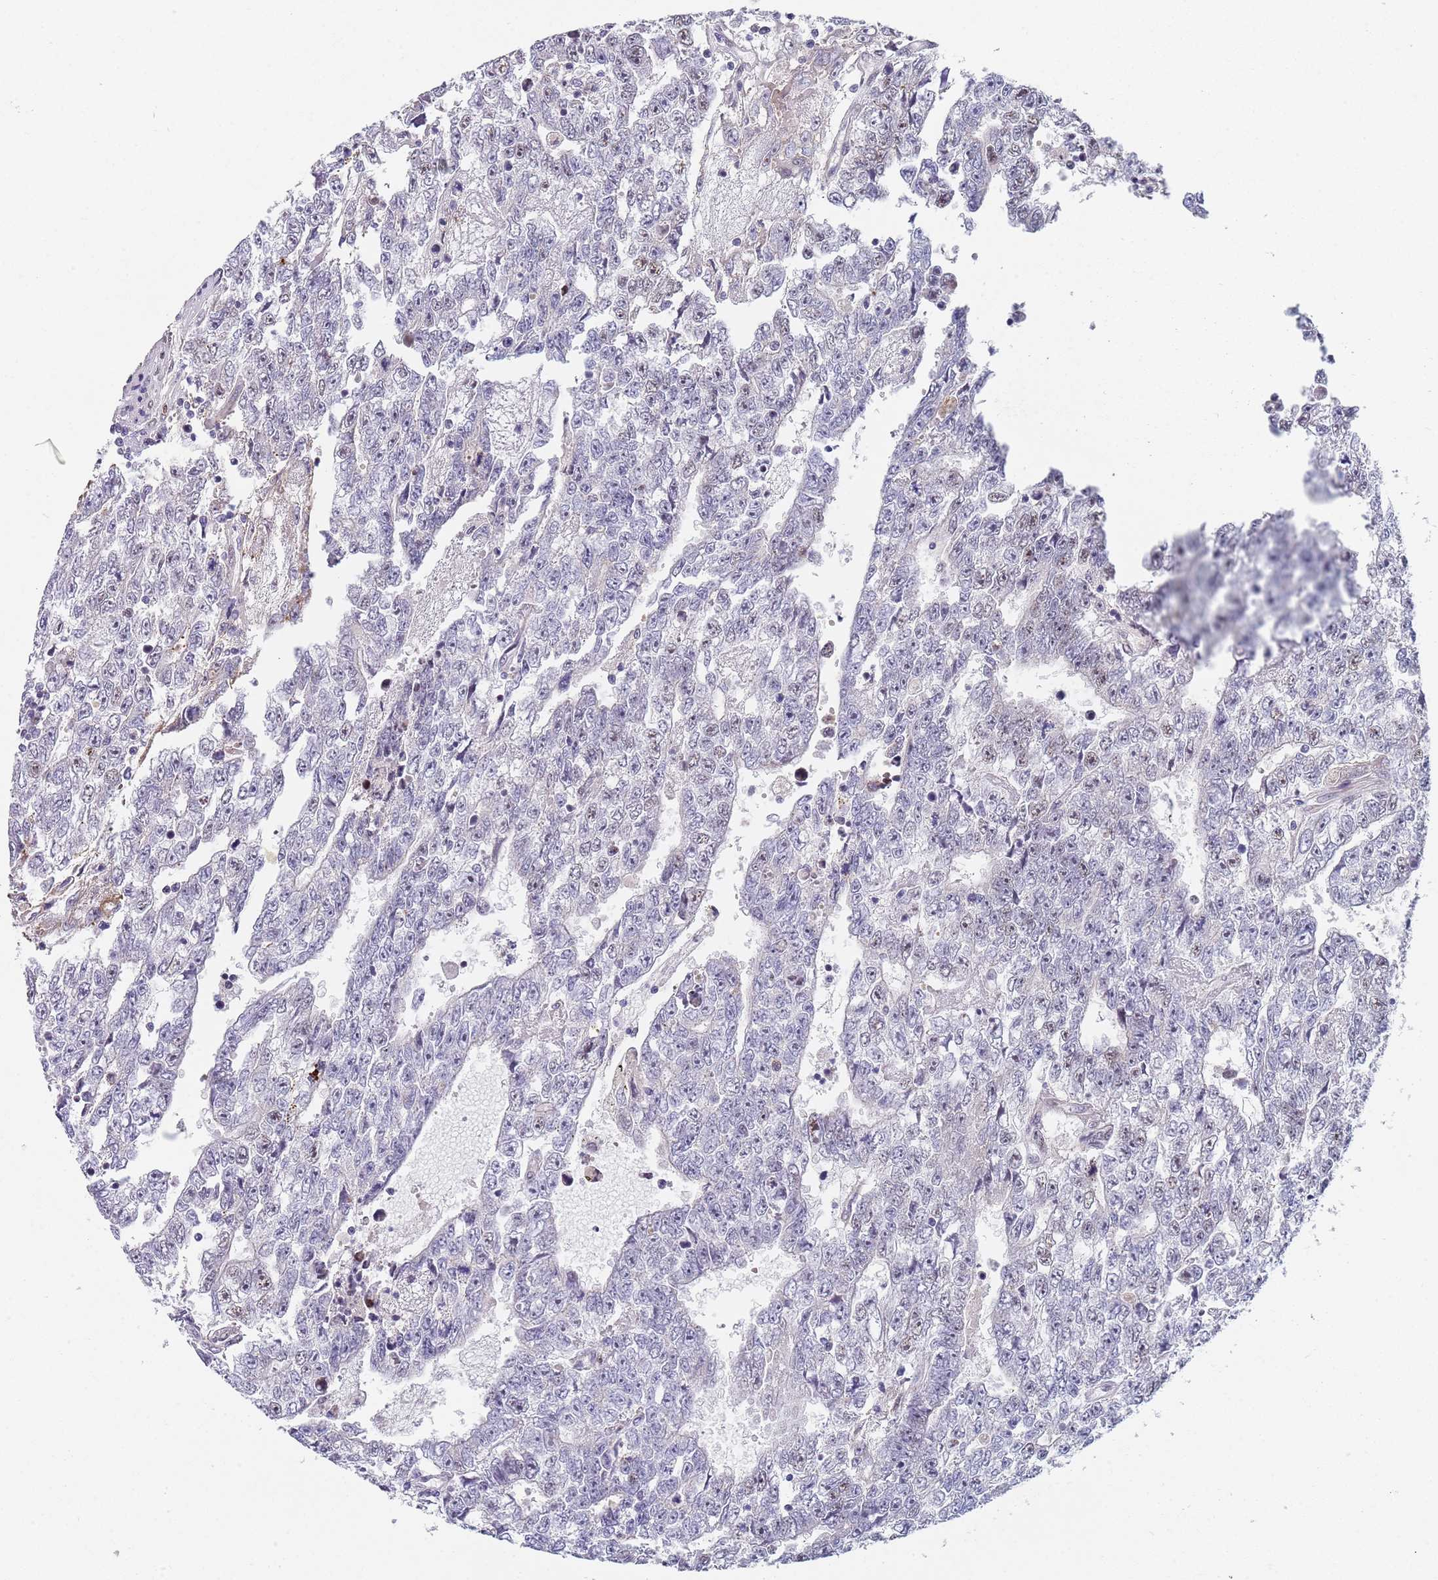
{"staining": {"intensity": "weak", "quantity": "<25%", "location": "nuclear"}, "tissue": "testis cancer", "cell_type": "Tumor cells", "image_type": "cancer", "snomed": [{"axis": "morphology", "description": "Carcinoma, Embryonal, NOS"}, {"axis": "topography", "description": "Testis"}], "caption": "Immunohistochemistry histopathology image of neoplastic tissue: human testis cancer (embryonal carcinoma) stained with DAB reveals no significant protein expression in tumor cells. (Brightfield microscopy of DAB (3,3'-diaminobenzidine) IHC at high magnification).", "gene": "PLCL2", "patient": {"sex": "male", "age": 25}}